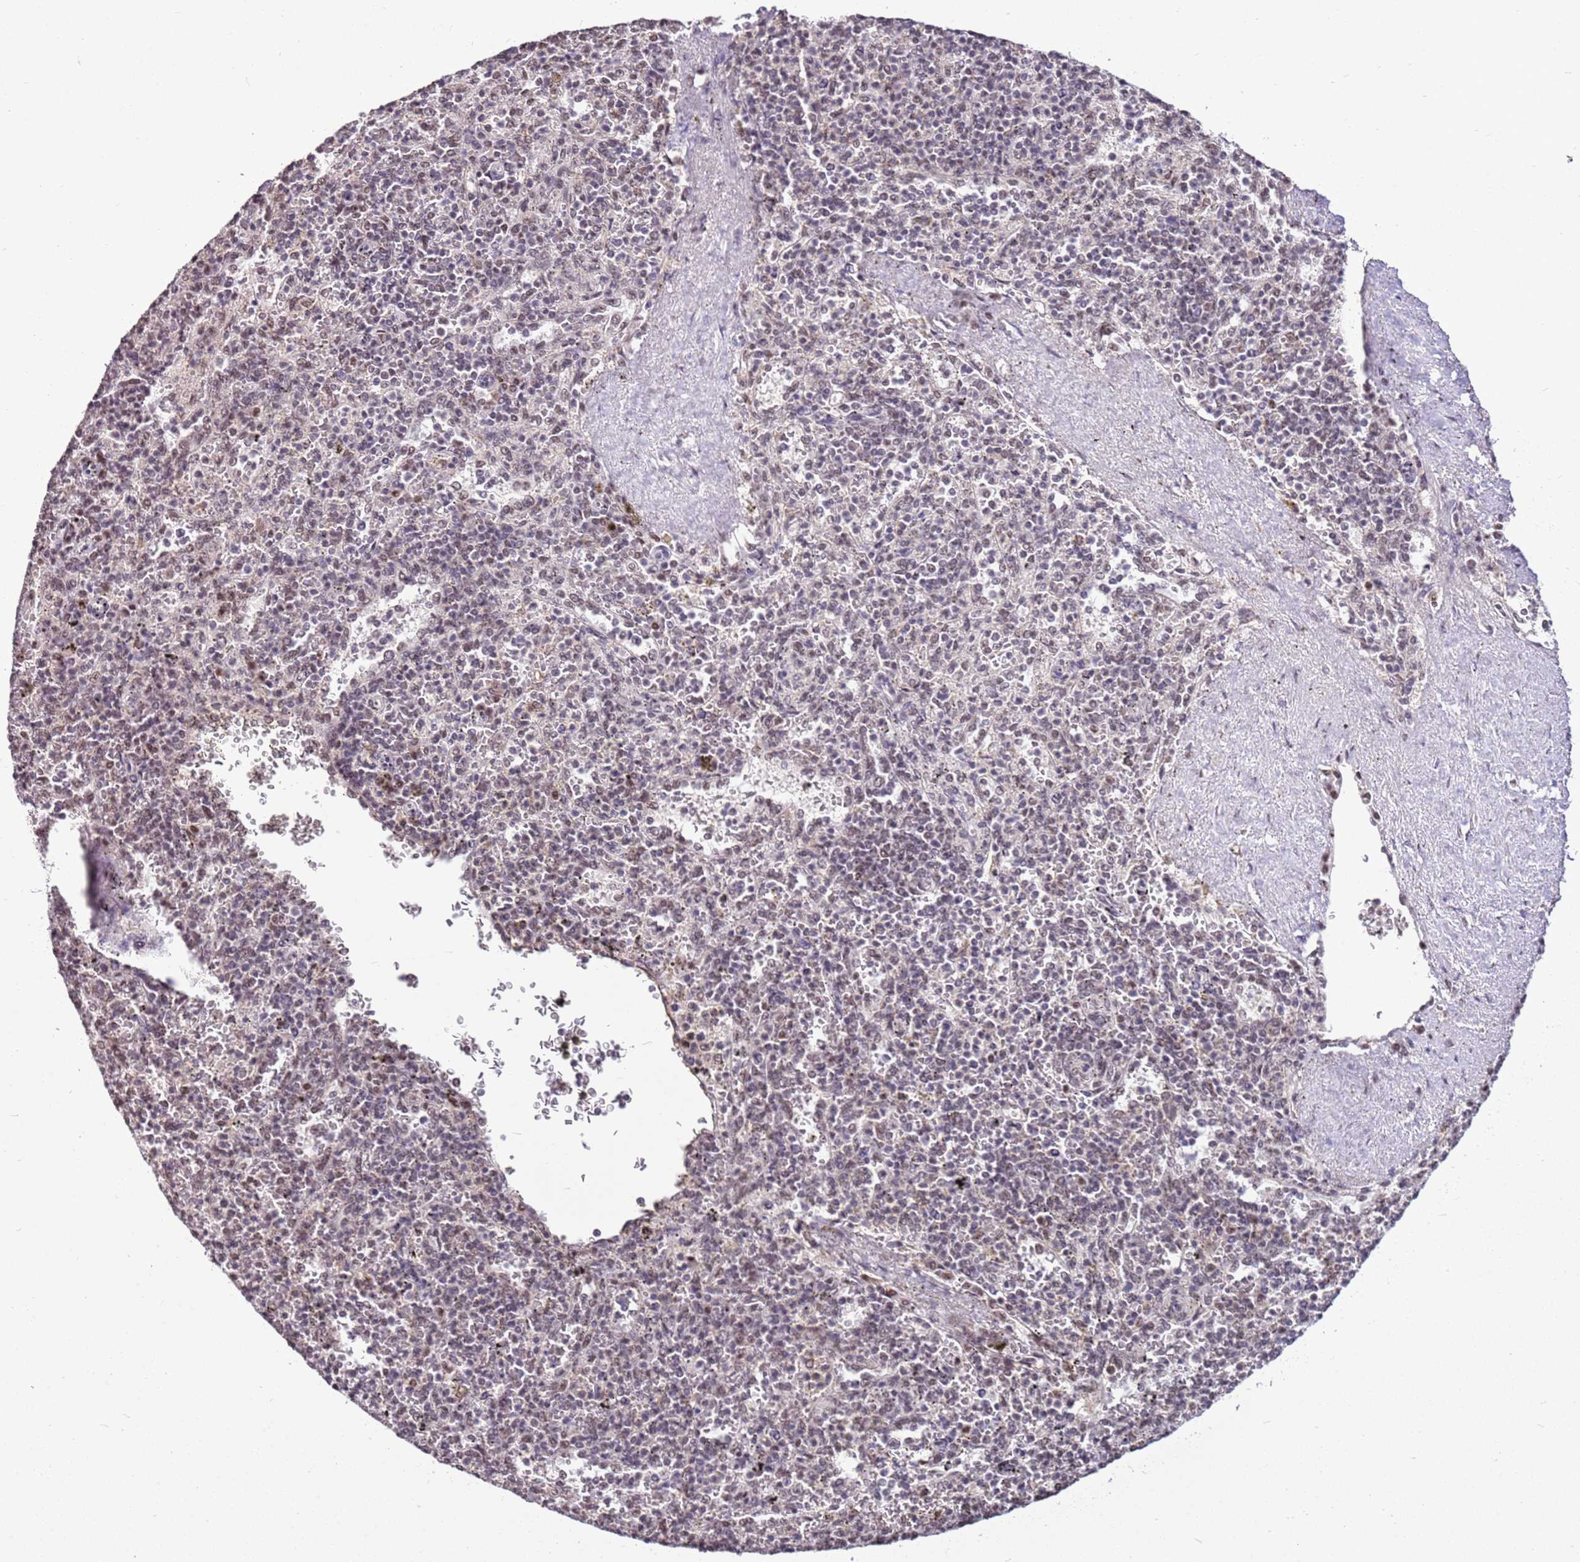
{"staining": {"intensity": "weak", "quantity": "25%-75%", "location": "nuclear"}, "tissue": "spleen", "cell_type": "Cells in red pulp", "image_type": "normal", "snomed": [{"axis": "morphology", "description": "Normal tissue, NOS"}, {"axis": "topography", "description": "Spleen"}], "caption": "IHC of normal human spleen exhibits low levels of weak nuclear expression in about 25%-75% of cells in red pulp. (brown staining indicates protein expression, while blue staining denotes nuclei).", "gene": "AKAP8L", "patient": {"sex": "male", "age": 82}}